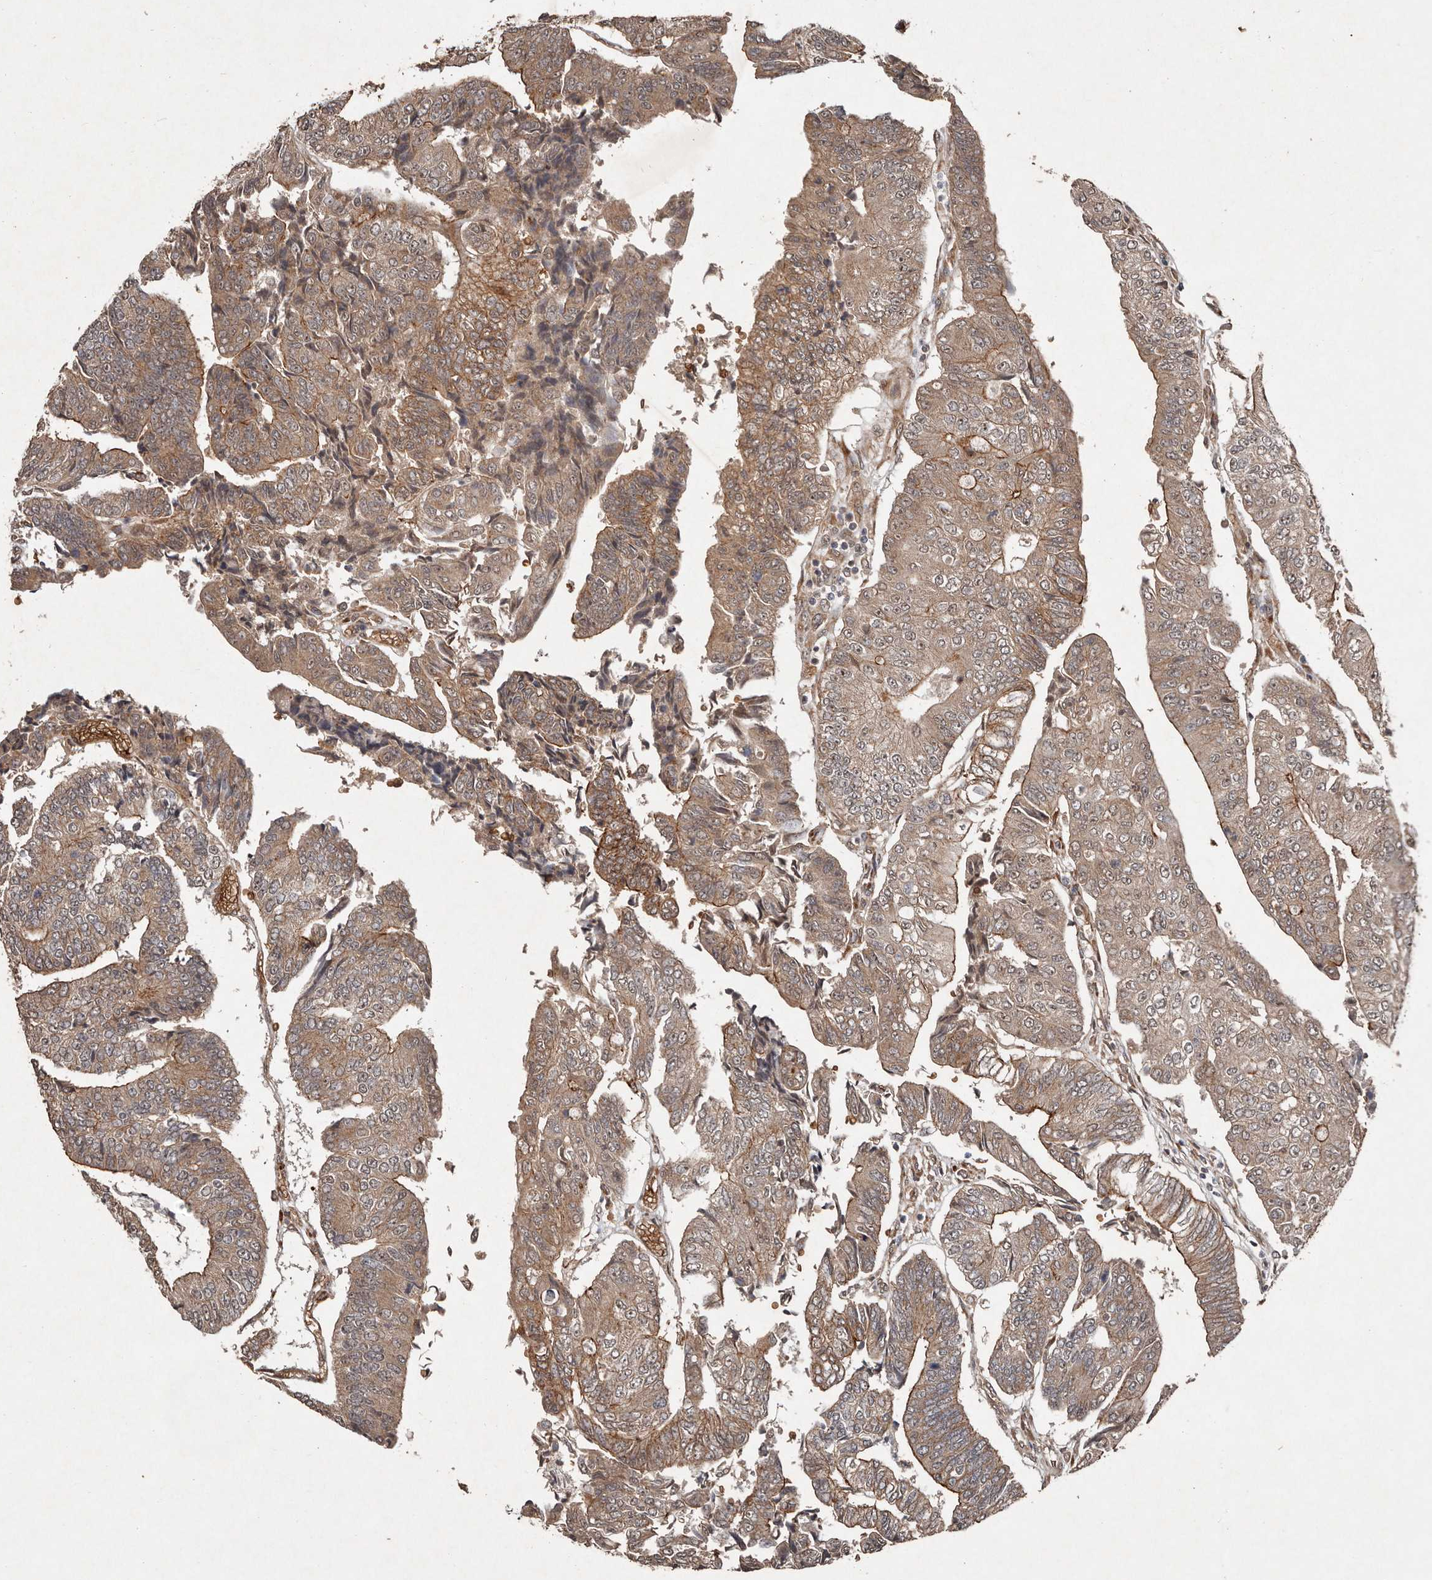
{"staining": {"intensity": "moderate", "quantity": ">75%", "location": "cytoplasmic/membranous"}, "tissue": "colorectal cancer", "cell_type": "Tumor cells", "image_type": "cancer", "snomed": [{"axis": "morphology", "description": "Adenocarcinoma, NOS"}, {"axis": "topography", "description": "Colon"}], "caption": "Adenocarcinoma (colorectal) stained for a protein demonstrates moderate cytoplasmic/membranous positivity in tumor cells.", "gene": "DIP2C", "patient": {"sex": "female", "age": 67}}